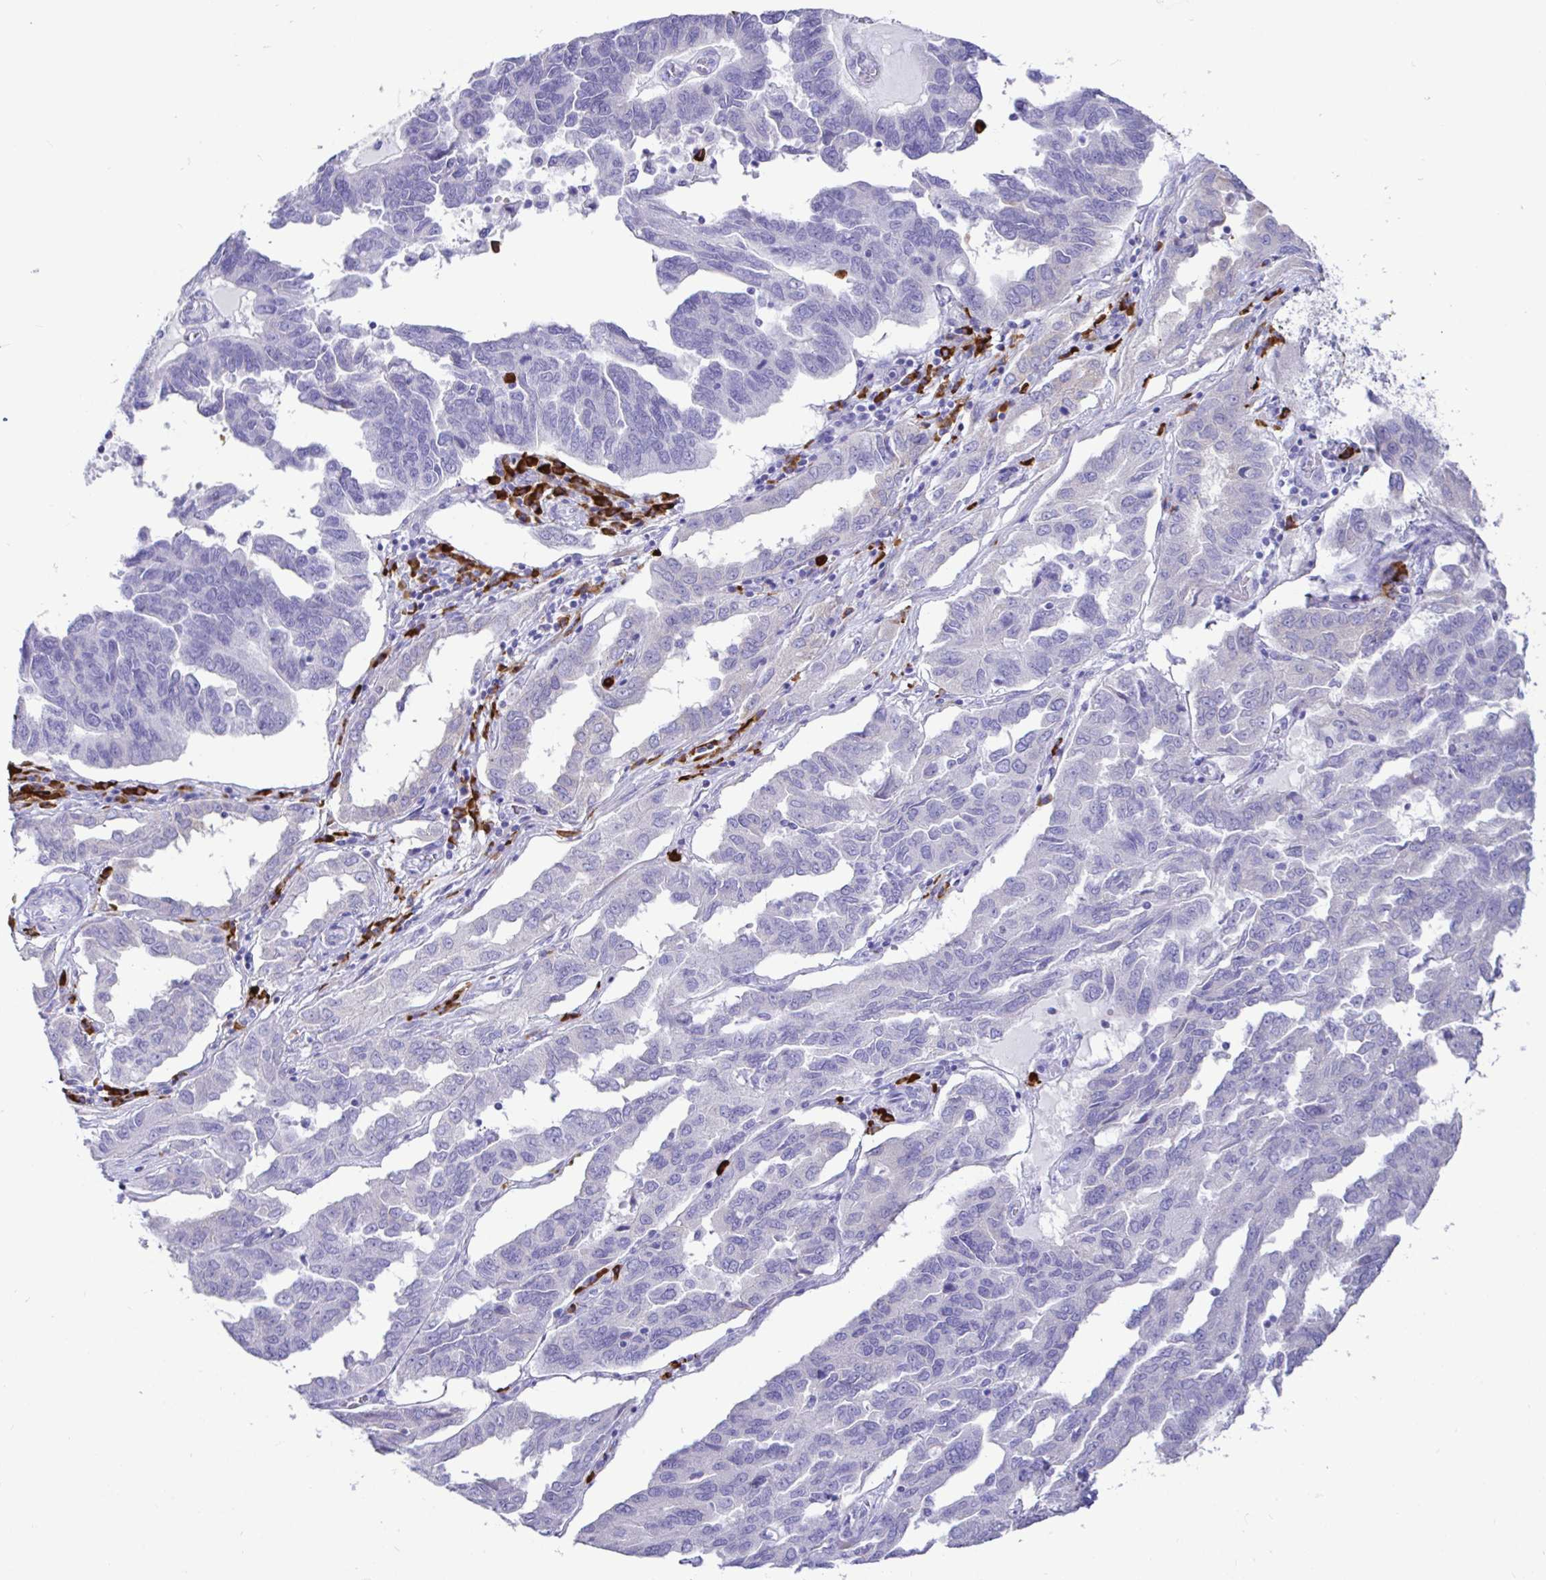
{"staining": {"intensity": "negative", "quantity": "none", "location": "none"}, "tissue": "ovarian cancer", "cell_type": "Tumor cells", "image_type": "cancer", "snomed": [{"axis": "morphology", "description": "Cystadenocarcinoma, serous, NOS"}, {"axis": "topography", "description": "Ovary"}], "caption": "Immunohistochemistry histopathology image of neoplastic tissue: ovarian serous cystadenocarcinoma stained with DAB displays no significant protein positivity in tumor cells.", "gene": "CCDC62", "patient": {"sex": "female", "age": 64}}